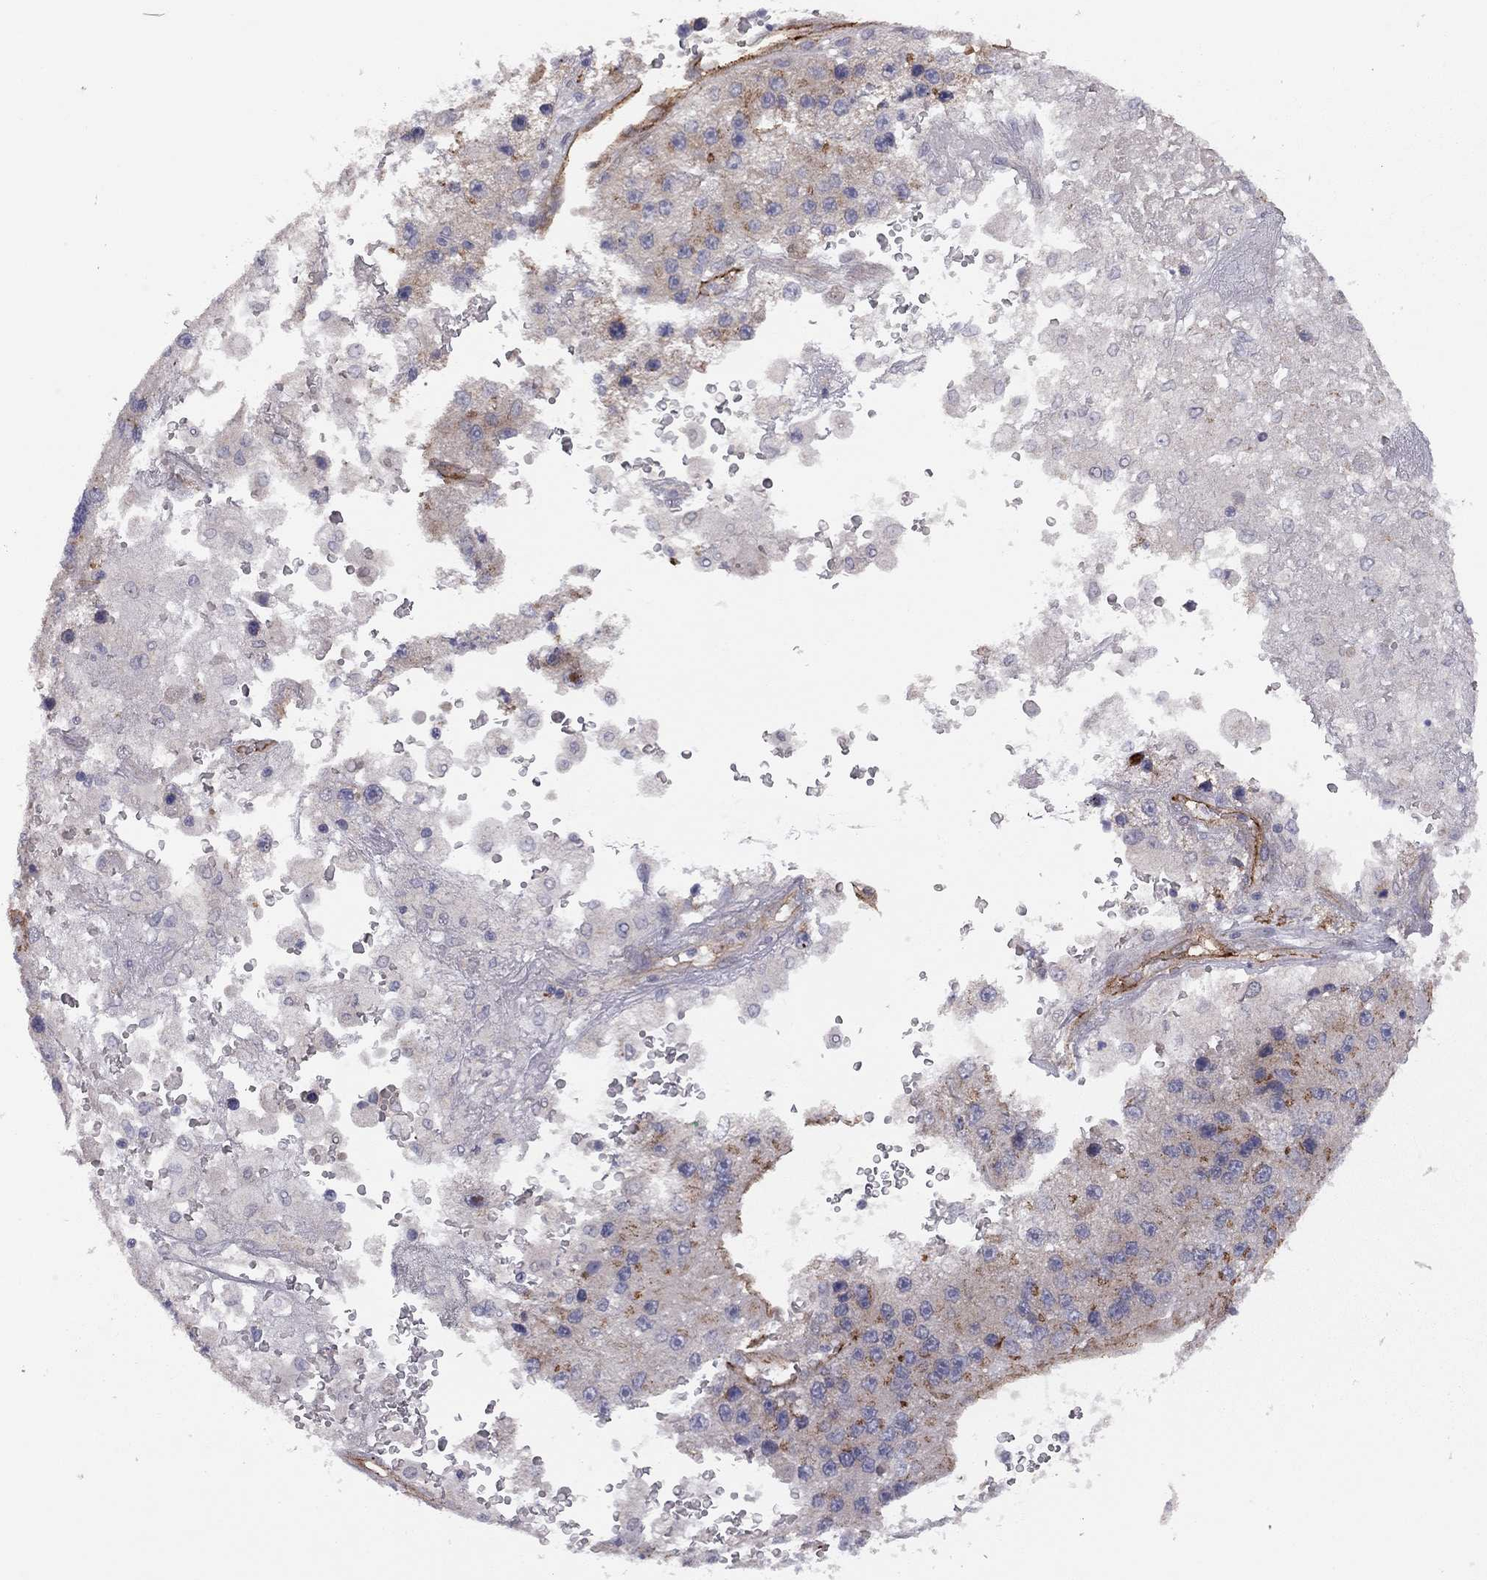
{"staining": {"intensity": "weak", "quantity": "<25%", "location": "cytoplasmic/membranous"}, "tissue": "liver cancer", "cell_type": "Tumor cells", "image_type": "cancer", "snomed": [{"axis": "morphology", "description": "Carcinoma, Hepatocellular, NOS"}, {"axis": "topography", "description": "Liver"}], "caption": "Immunohistochemistry (IHC) of human liver hepatocellular carcinoma demonstrates no positivity in tumor cells.", "gene": "EXOC3L2", "patient": {"sex": "female", "age": 73}}